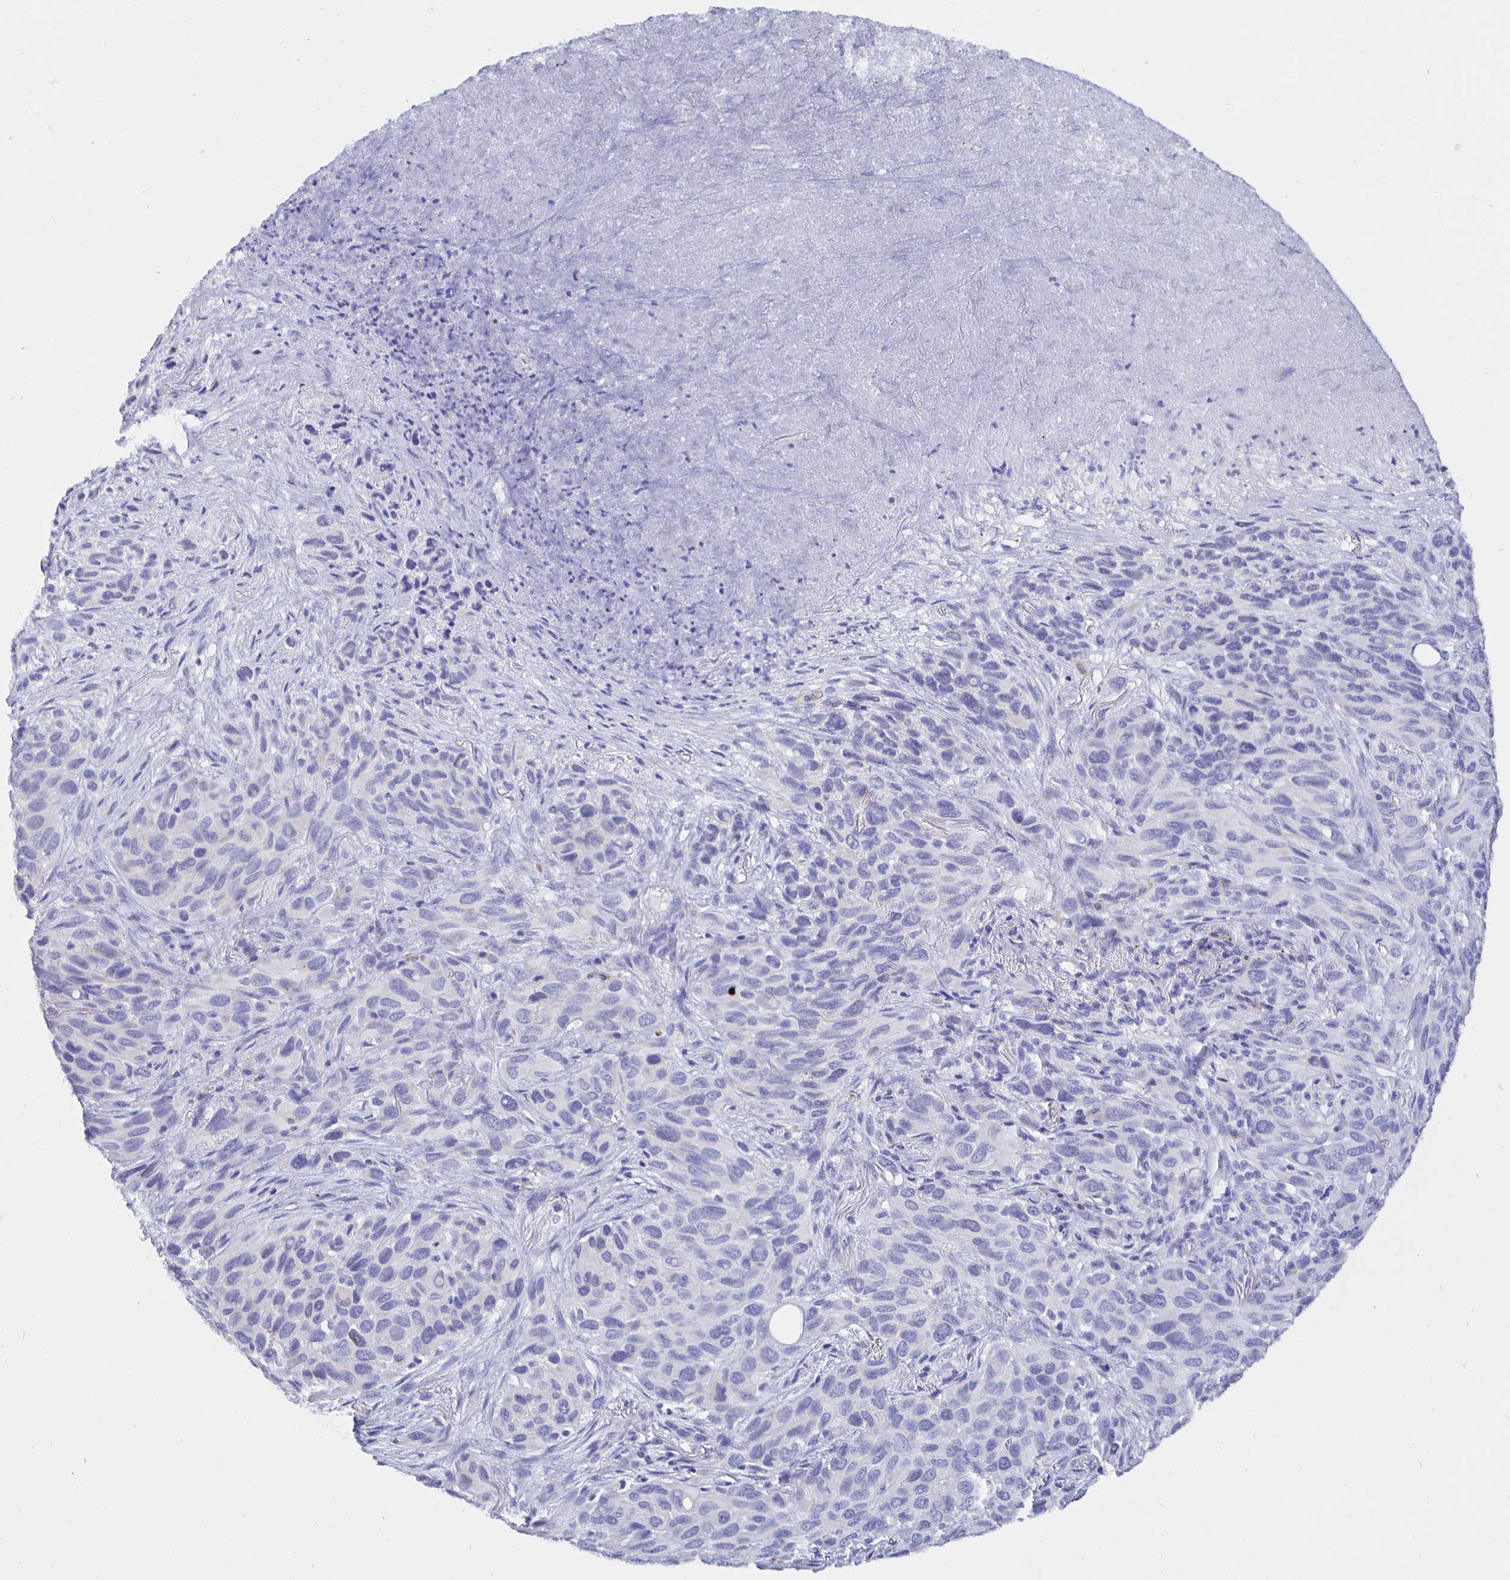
{"staining": {"intensity": "negative", "quantity": "none", "location": "none"}, "tissue": "melanoma", "cell_type": "Tumor cells", "image_type": "cancer", "snomed": [{"axis": "morphology", "description": "Malignant melanoma, Metastatic site"}, {"axis": "topography", "description": "Lung"}], "caption": "Tumor cells show no significant staining in malignant melanoma (metastatic site). (Immunohistochemistry, brightfield microscopy, high magnification).", "gene": "UMOD", "patient": {"sex": "male", "age": 48}}